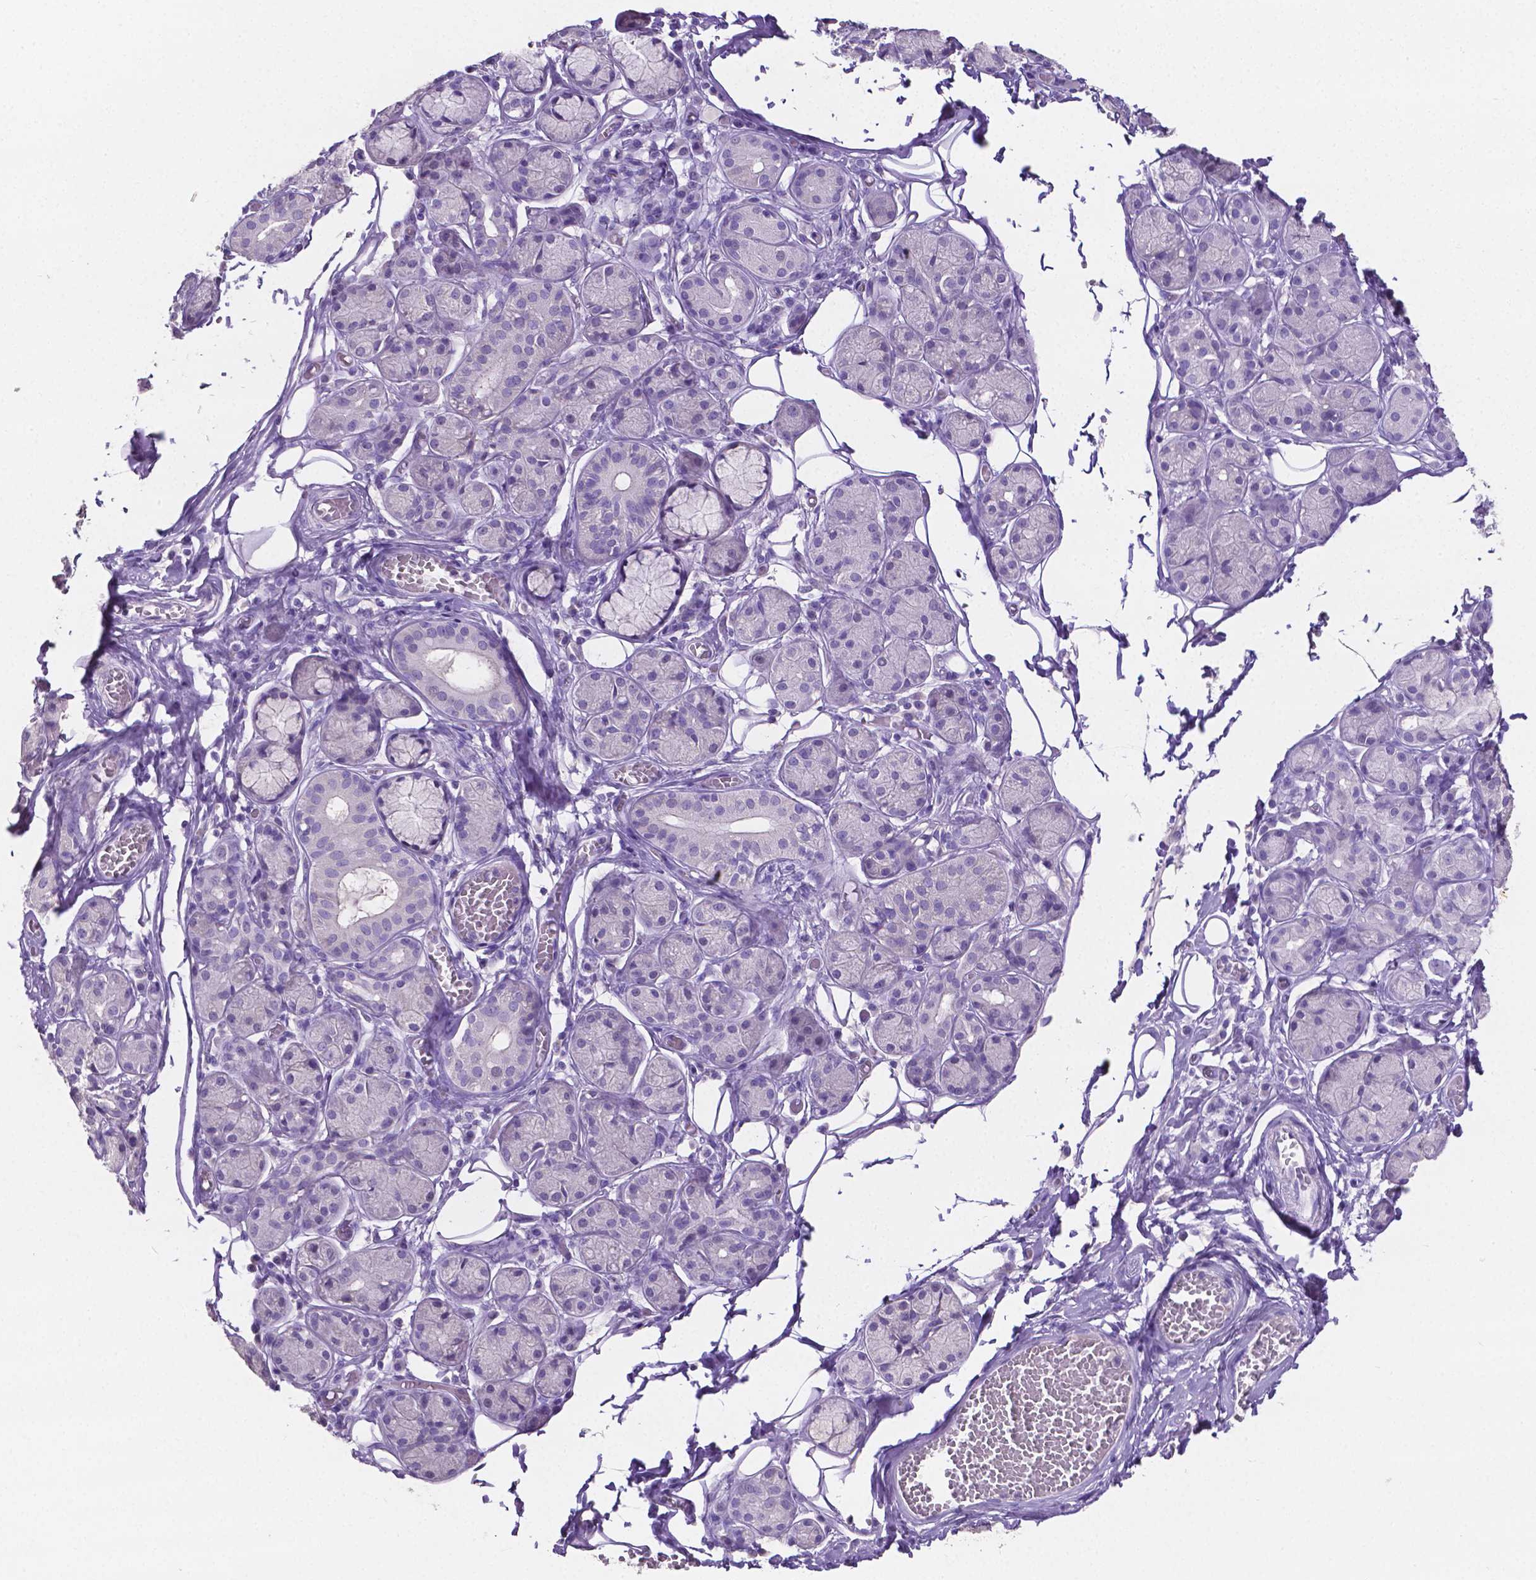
{"staining": {"intensity": "negative", "quantity": "none", "location": "none"}, "tissue": "salivary gland", "cell_type": "Glandular cells", "image_type": "normal", "snomed": [{"axis": "morphology", "description": "Normal tissue, NOS"}, {"axis": "topography", "description": "Salivary gland"}, {"axis": "topography", "description": "Peripheral nerve tissue"}], "caption": "Micrograph shows no significant protein staining in glandular cells of normal salivary gland. The staining is performed using DAB brown chromogen with nuclei counter-stained in using hematoxylin.", "gene": "SLC22A2", "patient": {"sex": "male", "age": 71}}